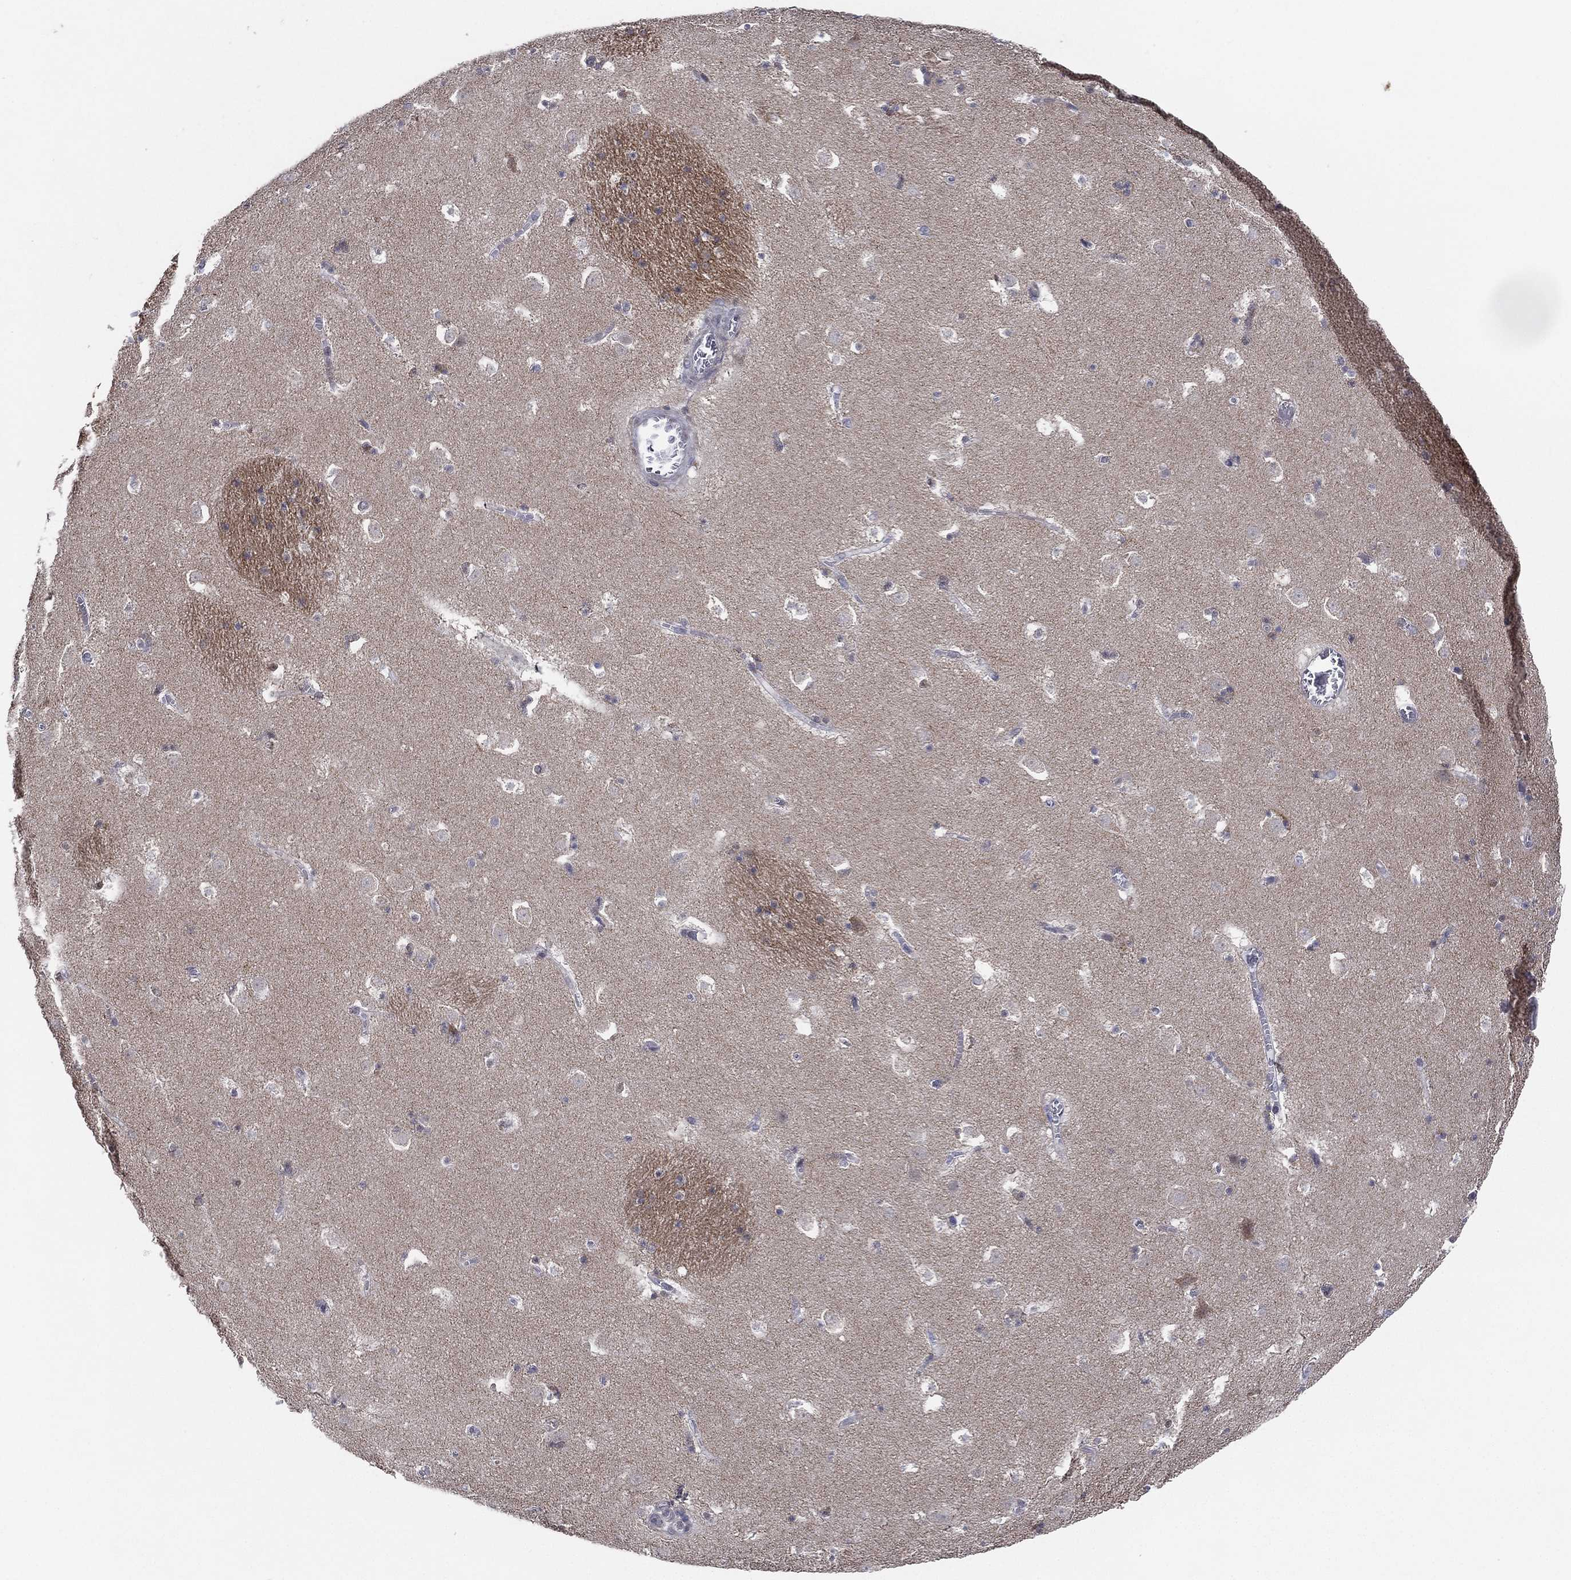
{"staining": {"intensity": "negative", "quantity": "none", "location": "none"}, "tissue": "caudate", "cell_type": "Glial cells", "image_type": "normal", "snomed": [{"axis": "morphology", "description": "Normal tissue, NOS"}, {"axis": "topography", "description": "Lateral ventricle wall"}], "caption": "Glial cells are negative for brown protein staining in benign caudate.", "gene": "KAT14", "patient": {"sex": "female", "age": 42}}